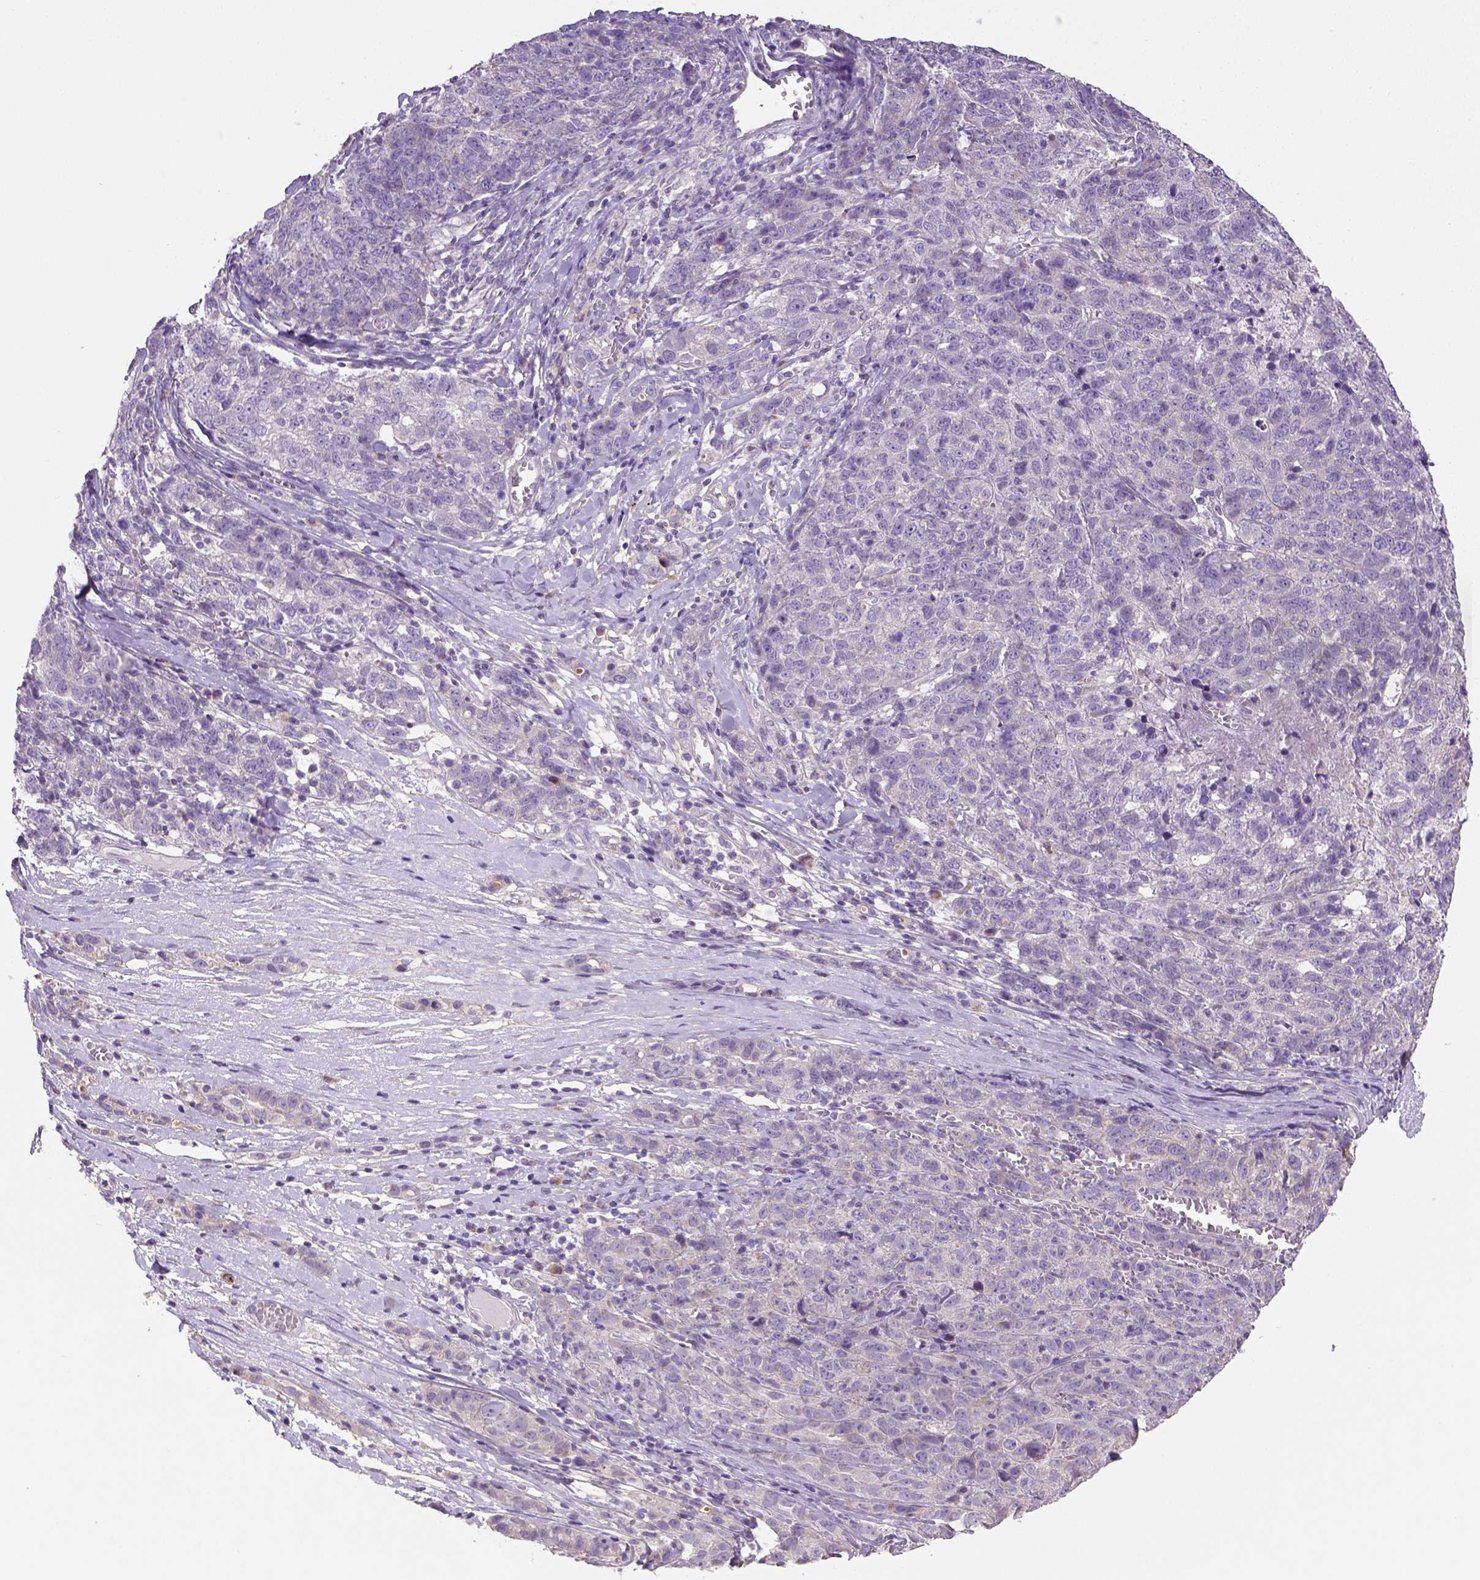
{"staining": {"intensity": "negative", "quantity": "none", "location": "none"}, "tissue": "ovarian cancer", "cell_type": "Tumor cells", "image_type": "cancer", "snomed": [{"axis": "morphology", "description": "Cystadenocarcinoma, serous, NOS"}, {"axis": "topography", "description": "Ovary"}], "caption": "Human serous cystadenocarcinoma (ovarian) stained for a protein using immunohistochemistry (IHC) displays no positivity in tumor cells.", "gene": "HTRA1", "patient": {"sex": "female", "age": 71}}